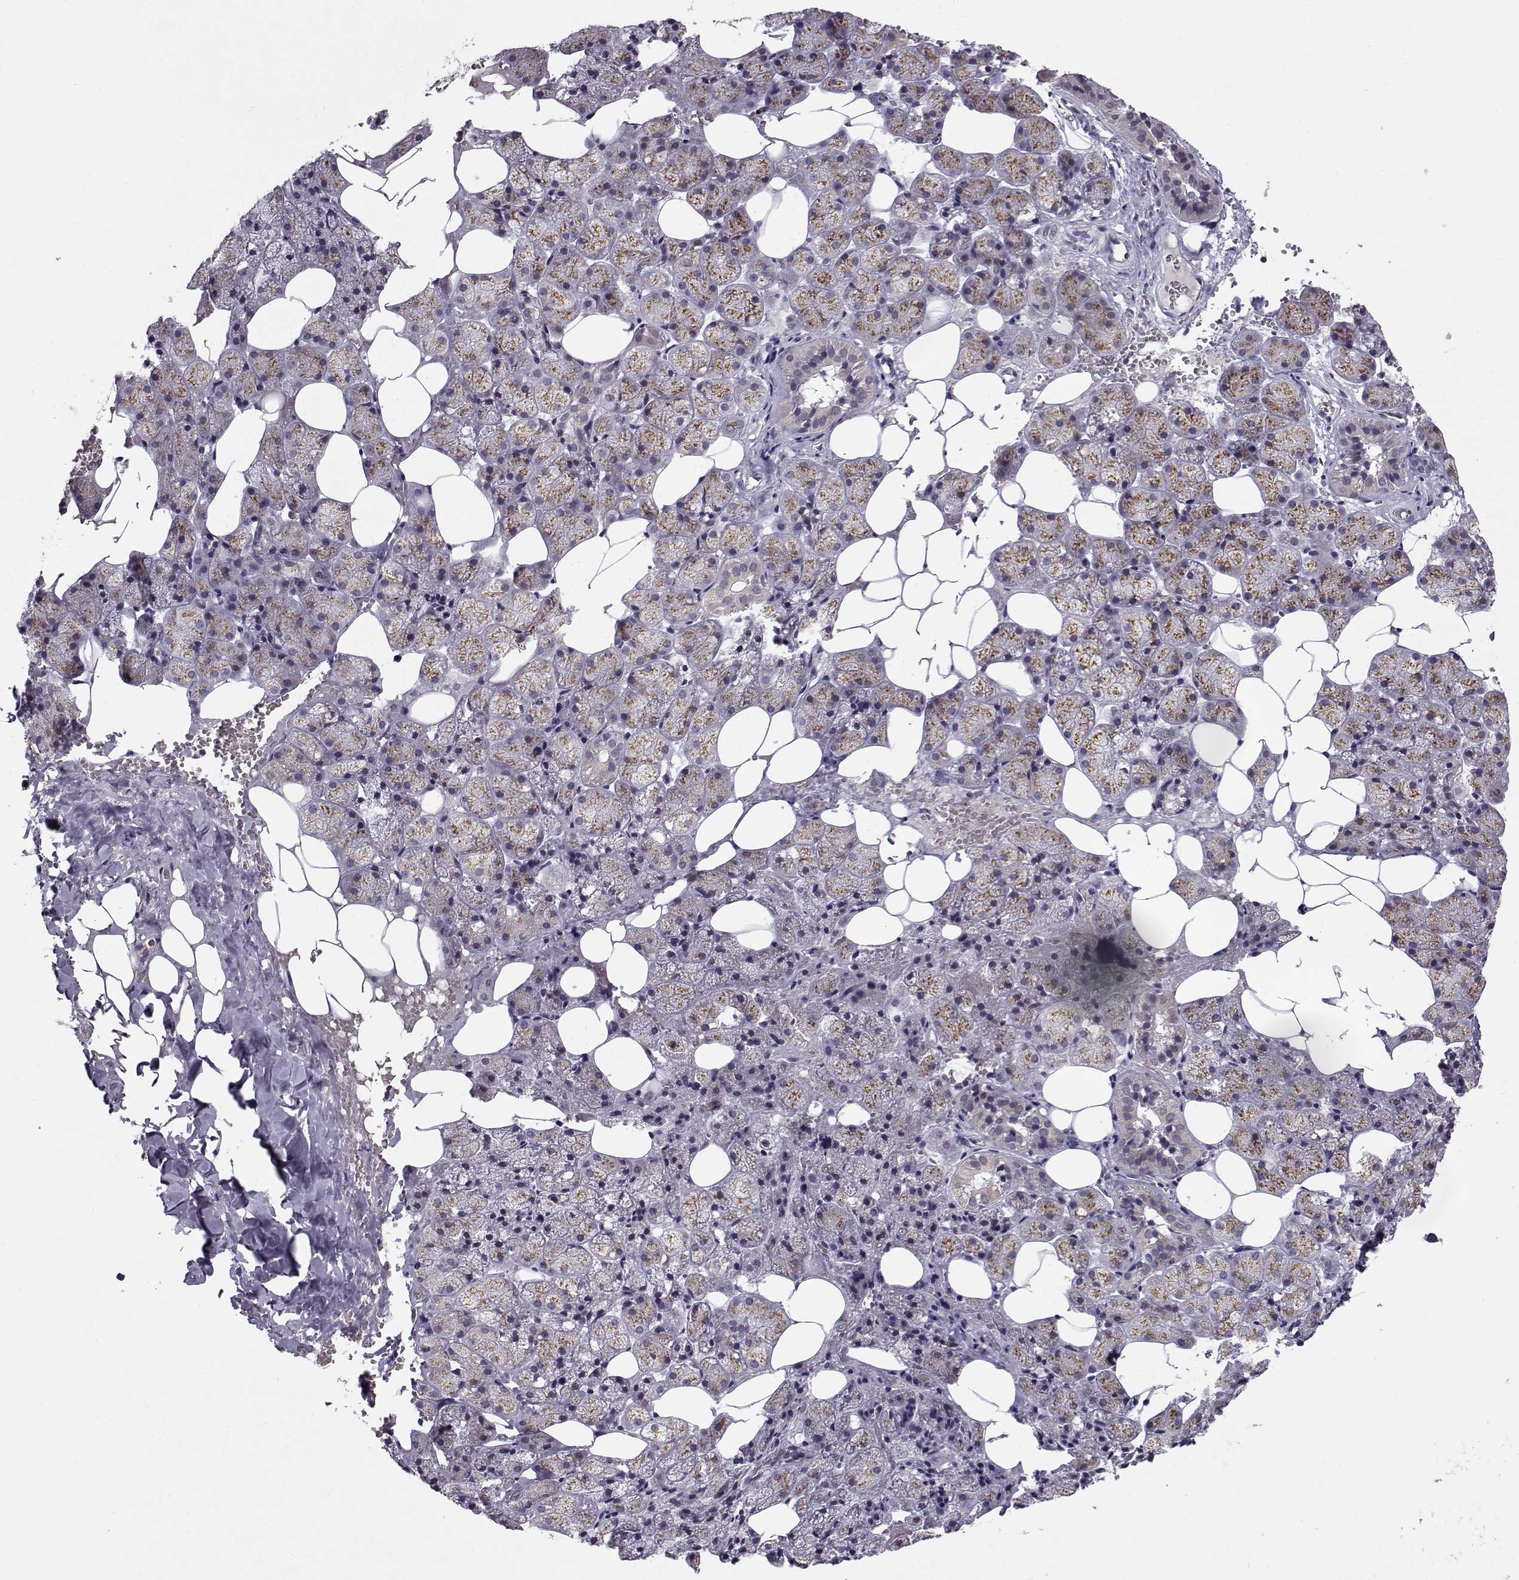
{"staining": {"intensity": "weak", "quantity": ">75%", "location": "cytoplasmic/membranous"}, "tissue": "salivary gland", "cell_type": "Glandular cells", "image_type": "normal", "snomed": [{"axis": "morphology", "description": "Normal tissue, NOS"}, {"axis": "topography", "description": "Salivary gland"}], "caption": "IHC micrograph of unremarkable salivary gland stained for a protein (brown), which reveals low levels of weak cytoplasmic/membranous staining in approximately >75% of glandular cells.", "gene": "SLC4A5", "patient": {"sex": "male", "age": 38}}